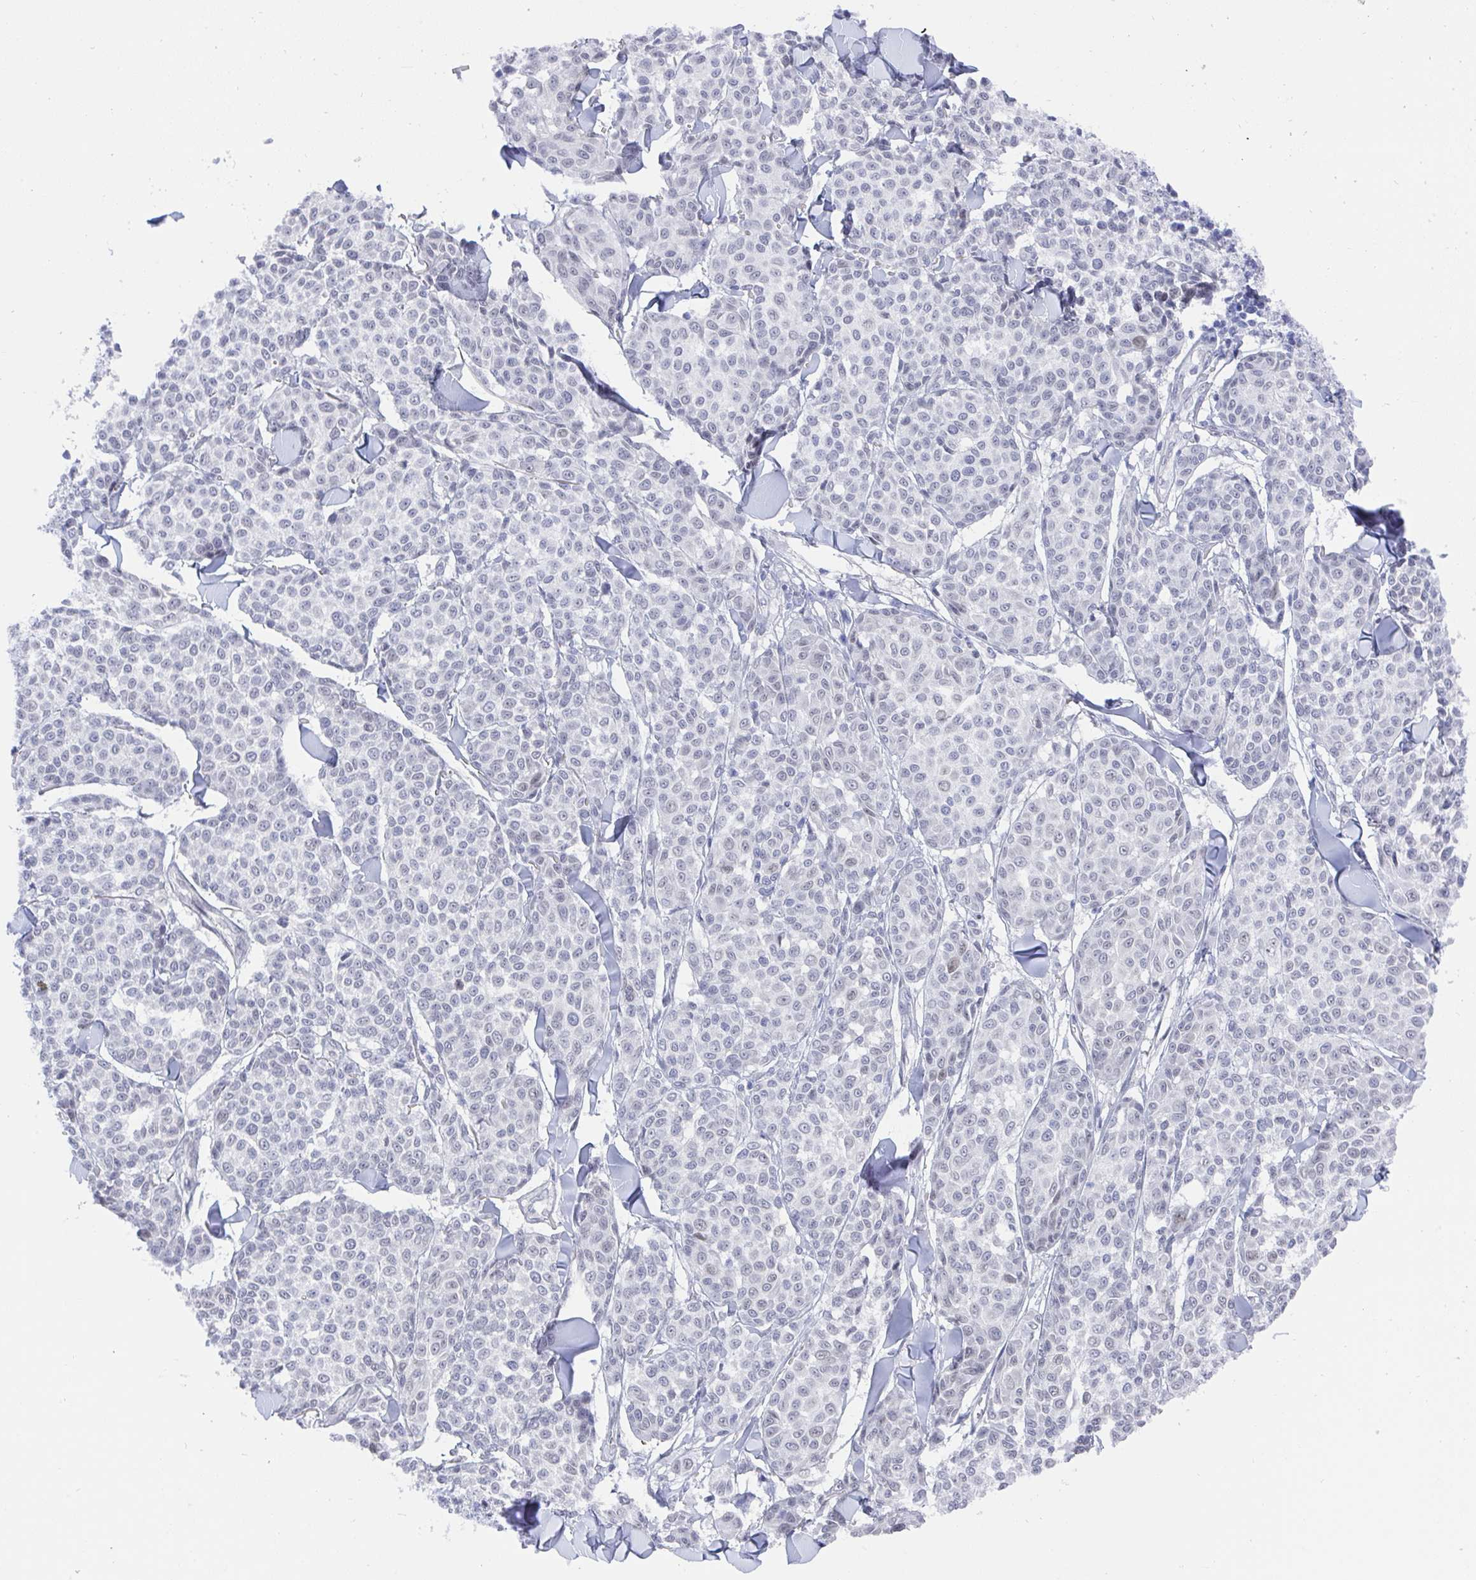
{"staining": {"intensity": "negative", "quantity": "none", "location": "none"}, "tissue": "melanoma", "cell_type": "Tumor cells", "image_type": "cancer", "snomed": [{"axis": "morphology", "description": "Malignant melanoma, NOS"}, {"axis": "topography", "description": "Skin"}], "caption": "Tumor cells show no significant expression in malignant melanoma.", "gene": "MFSD4A", "patient": {"sex": "male", "age": 46}}